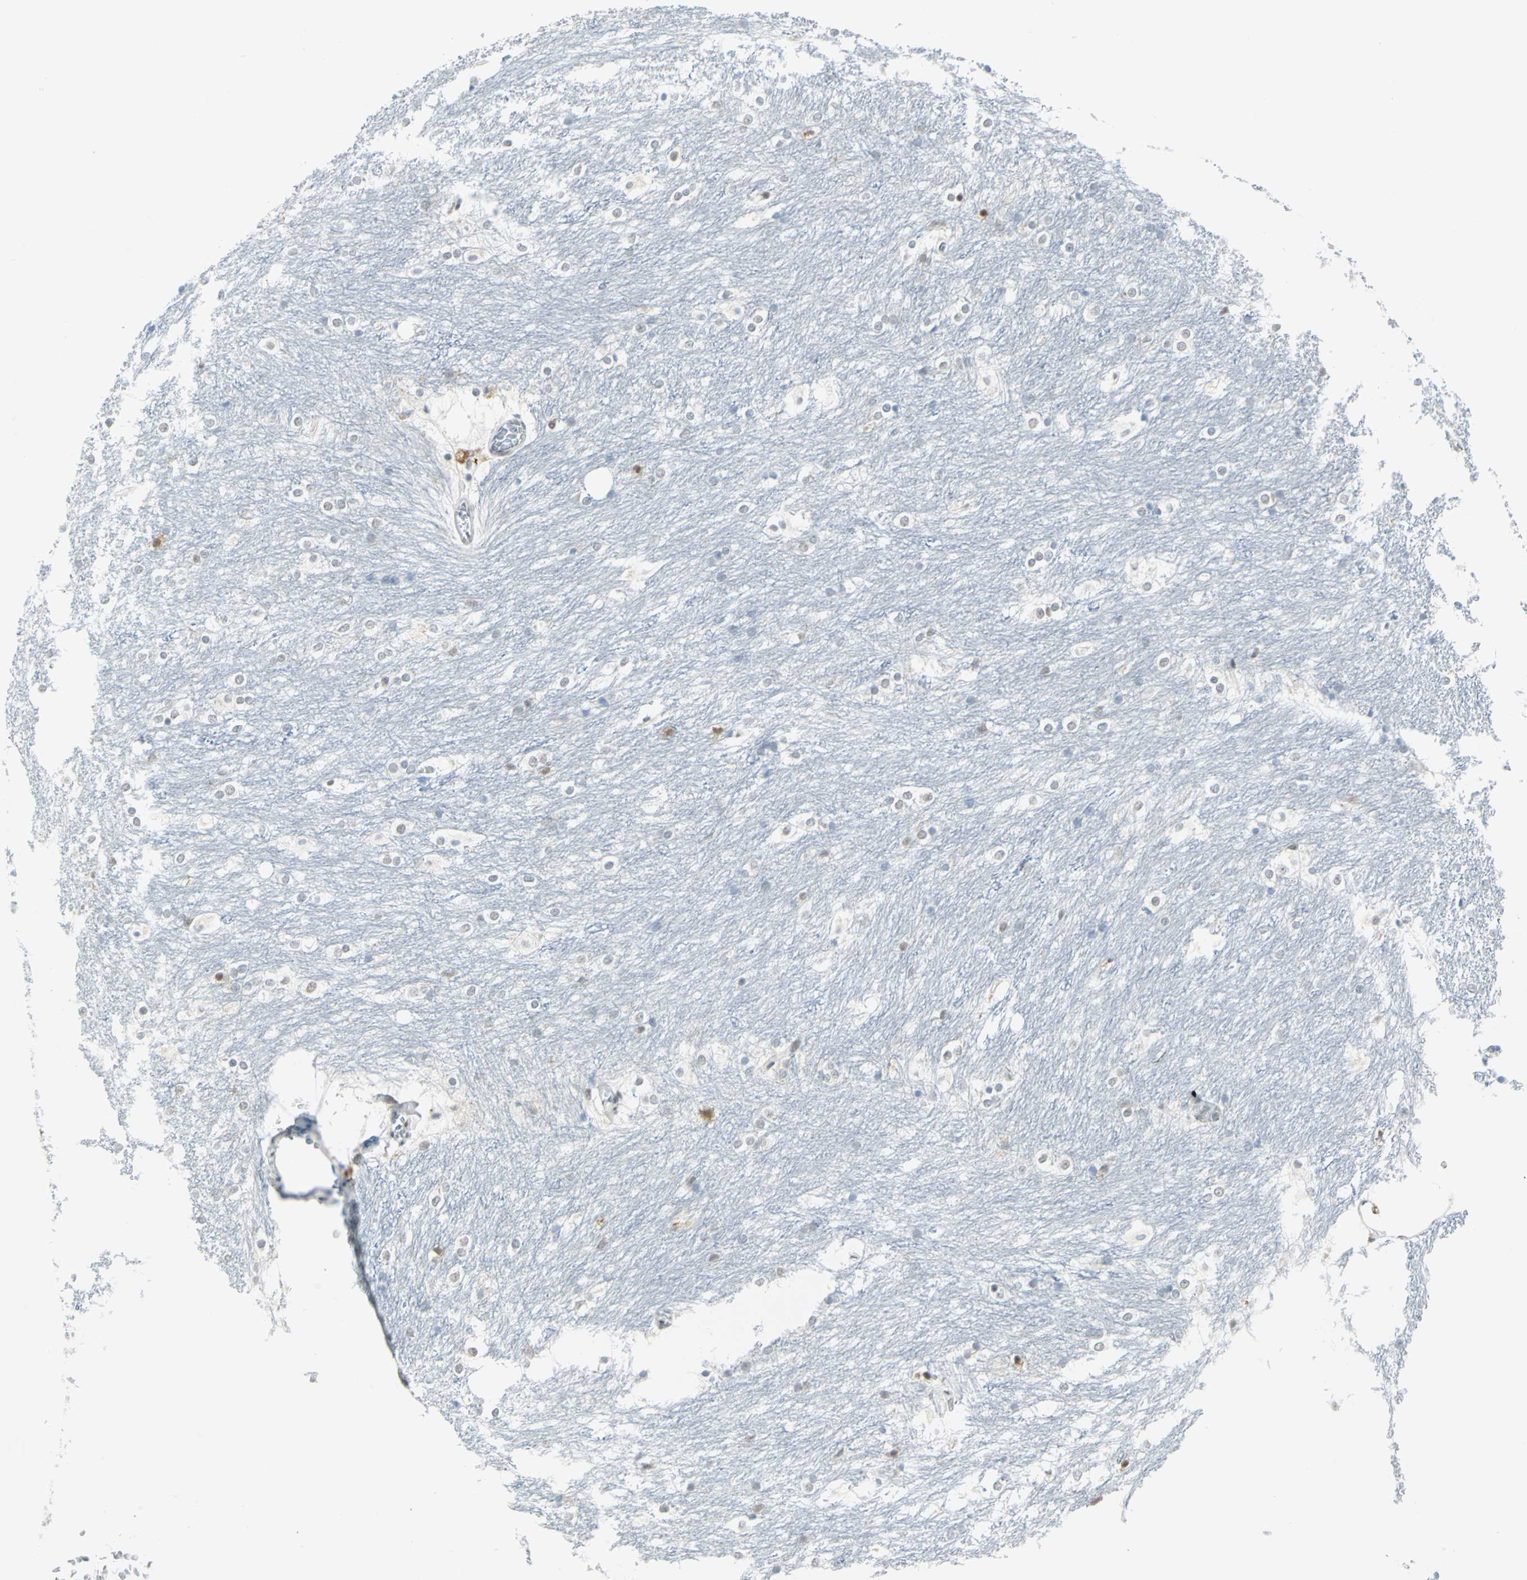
{"staining": {"intensity": "weak", "quantity": "<25%", "location": "nuclear"}, "tissue": "caudate", "cell_type": "Glial cells", "image_type": "normal", "snomed": [{"axis": "morphology", "description": "Normal tissue, NOS"}, {"axis": "topography", "description": "Lateral ventricle wall"}], "caption": "IHC micrograph of unremarkable caudate: human caudate stained with DAB exhibits no significant protein staining in glial cells. Nuclei are stained in blue.", "gene": "MTMR10", "patient": {"sex": "female", "age": 19}}